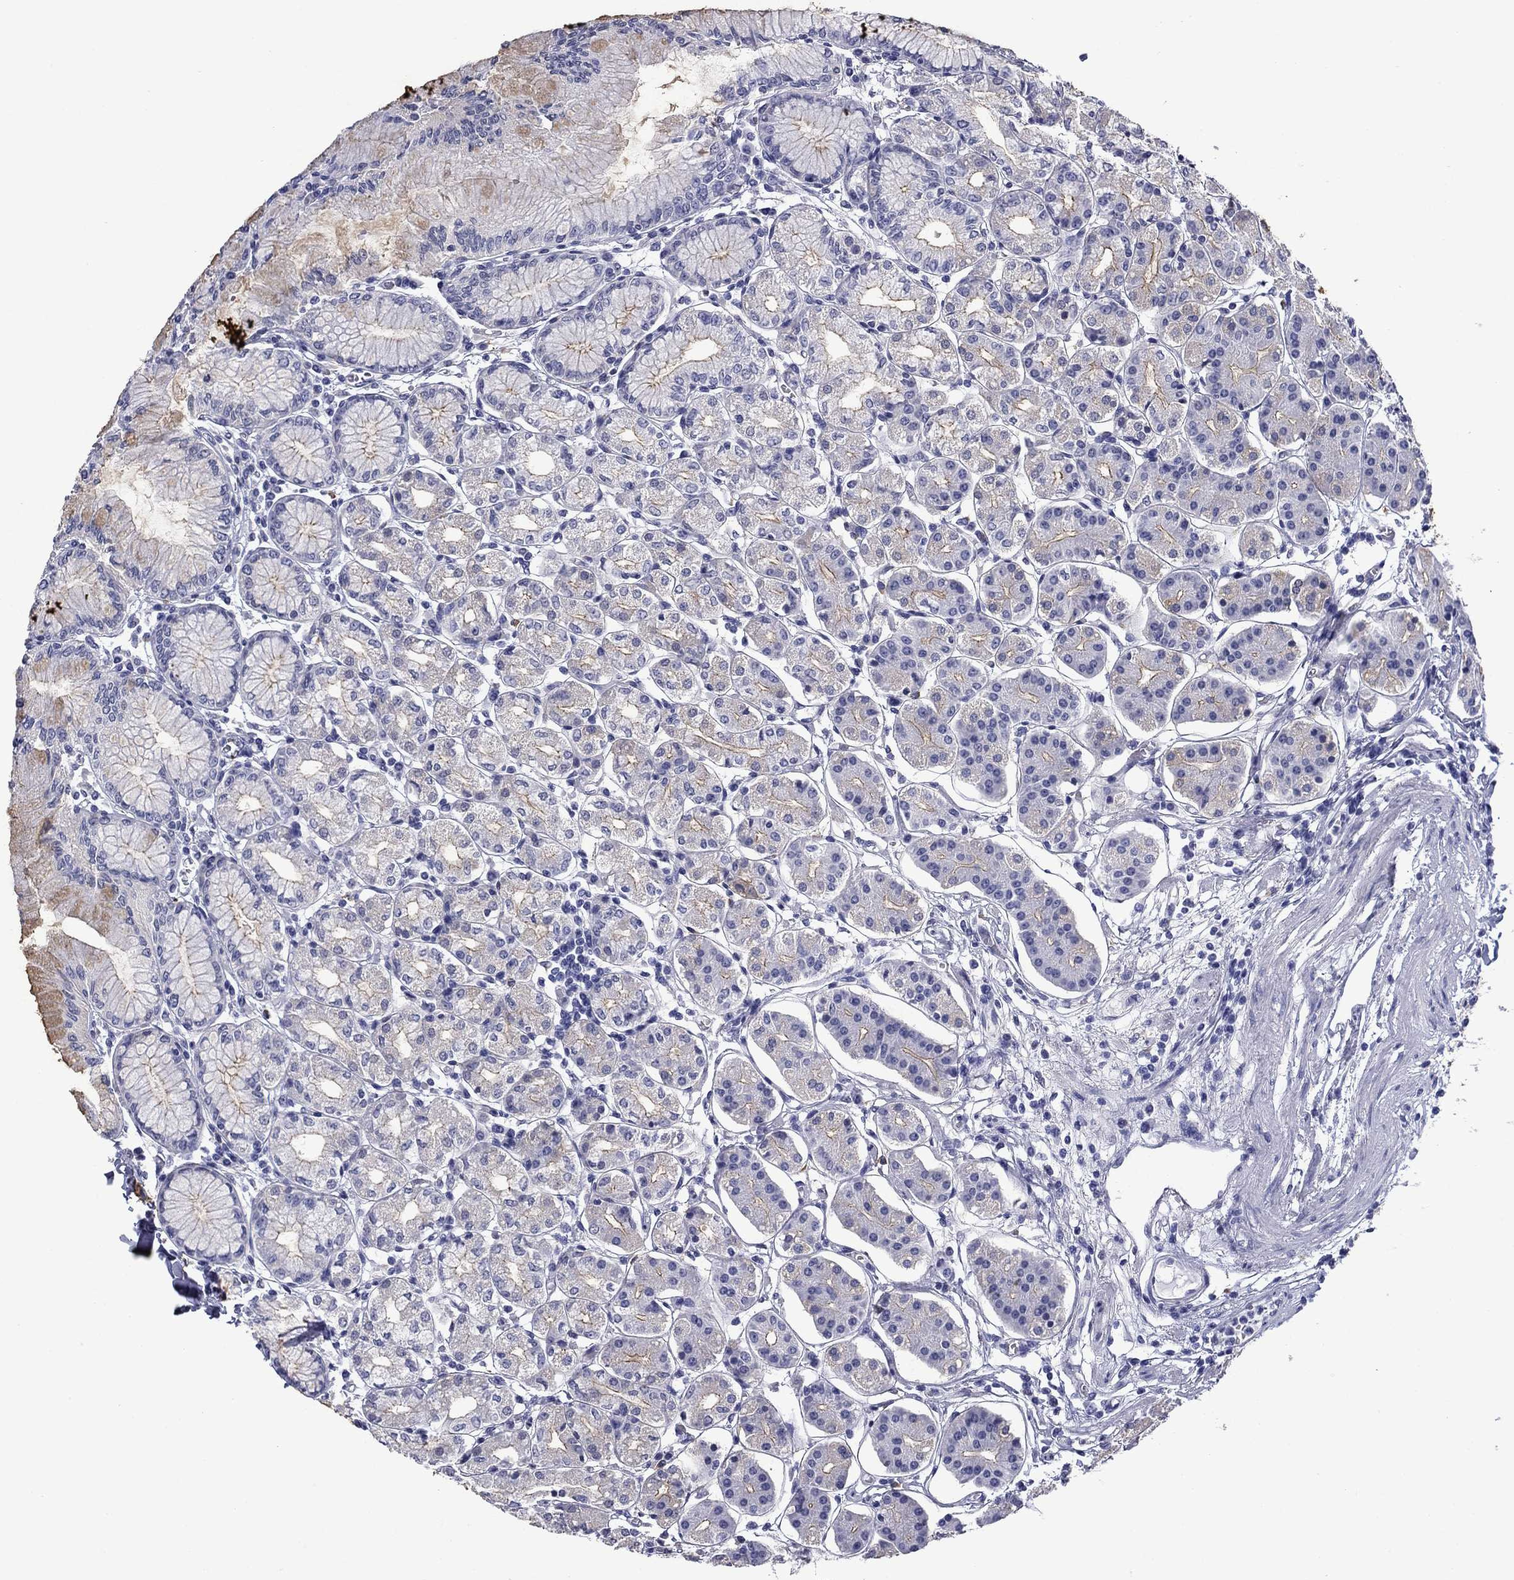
{"staining": {"intensity": "weak", "quantity": "<25%", "location": "cytoplasmic/membranous"}, "tissue": "stomach", "cell_type": "Glandular cells", "image_type": "normal", "snomed": [{"axis": "morphology", "description": "Normal tissue, NOS"}, {"axis": "topography", "description": "Skeletal muscle"}, {"axis": "topography", "description": "Stomach"}], "caption": "Stomach was stained to show a protein in brown. There is no significant positivity in glandular cells. Nuclei are stained in blue.", "gene": "BCL2L14", "patient": {"sex": "female", "age": 57}}